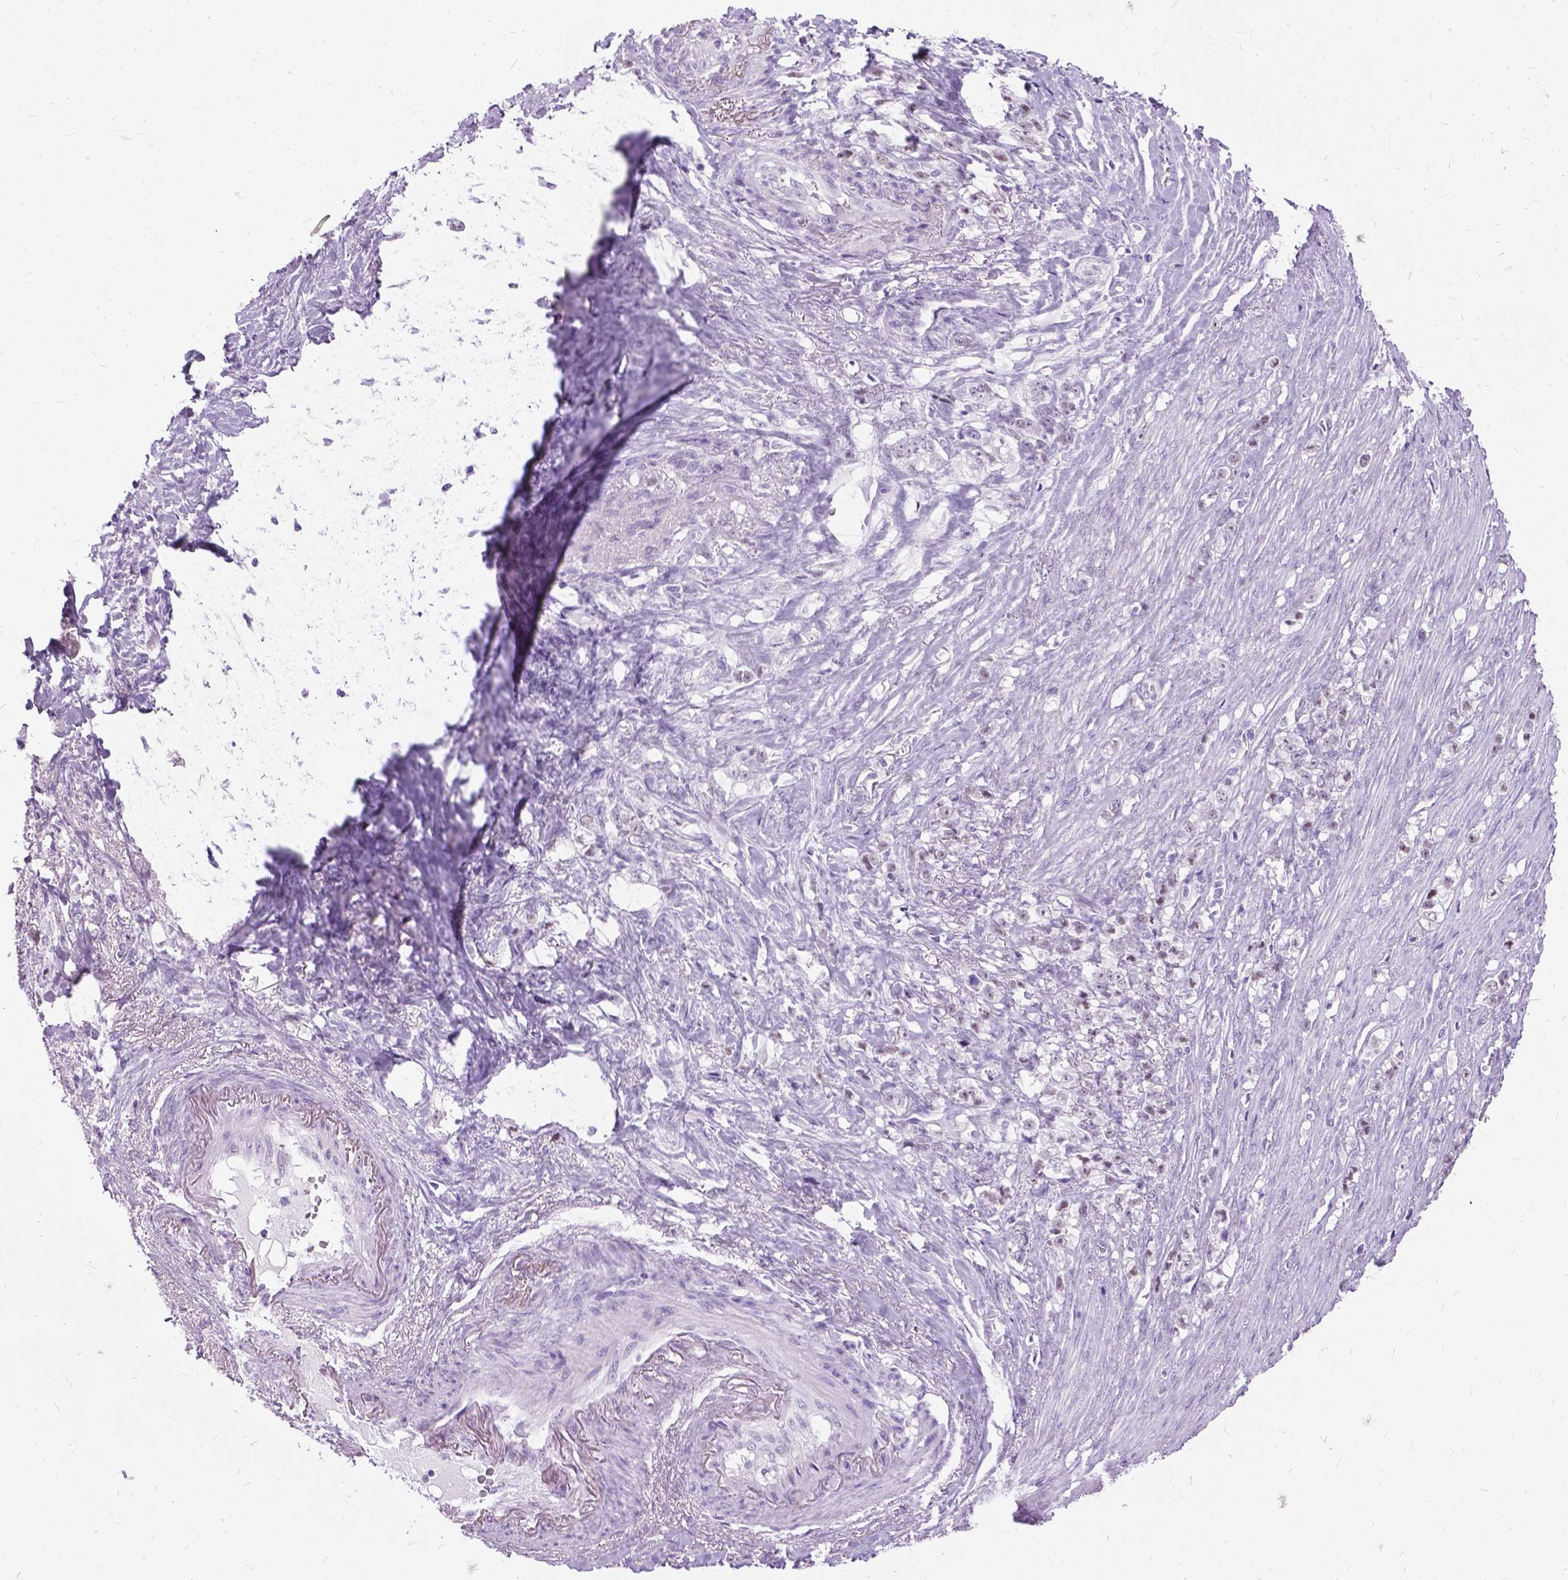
{"staining": {"intensity": "weak", "quantity": "<25%", "location": "nuclear"}, "tissue": "stomach cancer", "cell_type": "Tumor cells", "image_type": "cancer", "snomed": [{"axis": "morphology", "description": "Adenocarcinoma, NOS"}, {"axis": "topography", "description": "Stomach, lower"}], "caption": "Stomach cancer (adenocarcinoma) was stained to show a protein in brown. There is no significant positivity in tumor cells.", "gene": "PROB1", "patient": {"sex": "male", "age": 88}}